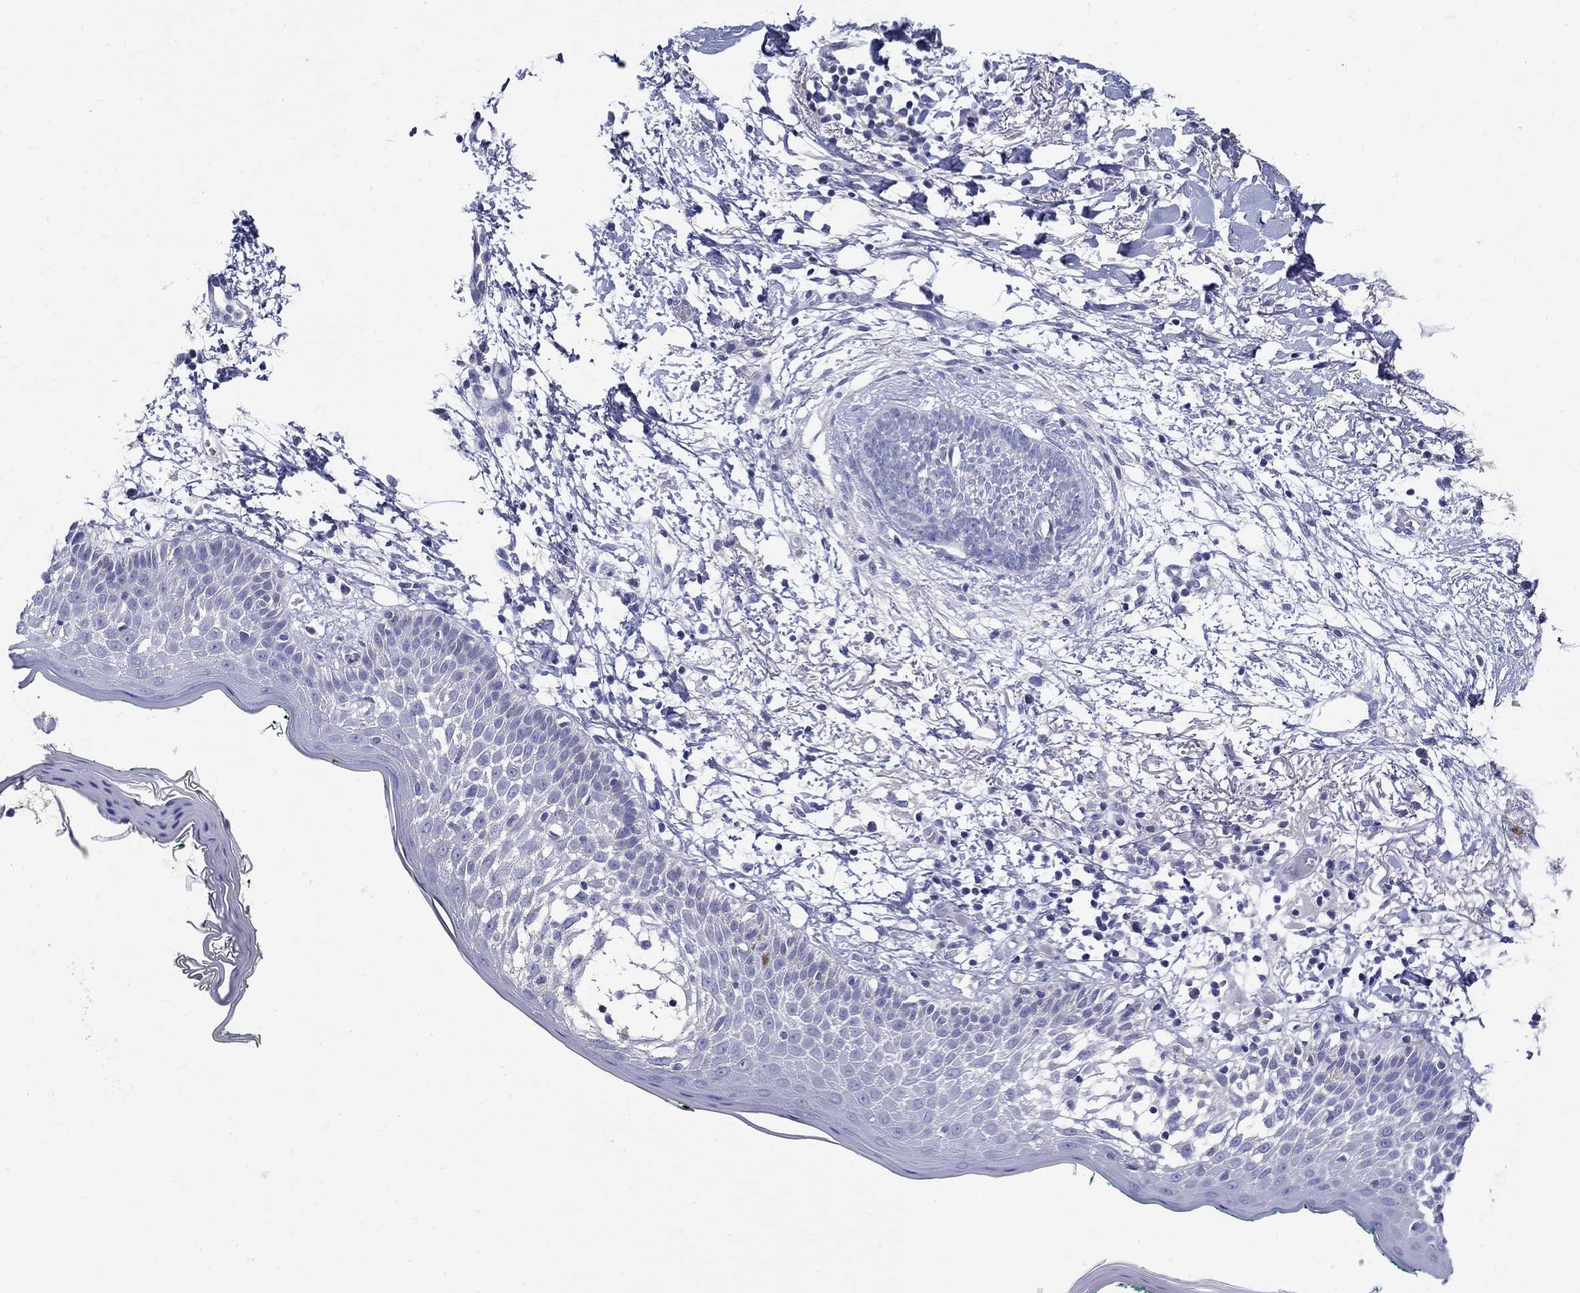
{"staining": {"intensity": "negative", "quantity": "none", "location": "none"}, "tissue": "skin cancer", "cell_type": "Tumor cells", "image_type": "cancer", "snomed": [{"axis": "morphology", "description": "Normal tissue, NOS"}, {"axis": "morphology", "description": "Basal cell carcinoma"}, {"axis": "topography", "description": "Skin"}], "caption": "This micrograph is of basal cell carcinoma (skin) stained with IHC to label a protein in brown with the nuclei are counter-stained blue. There is no staining in tumor cells.", "gene": "CRYGD", "patient": {"sex": "male", "age": 84}}